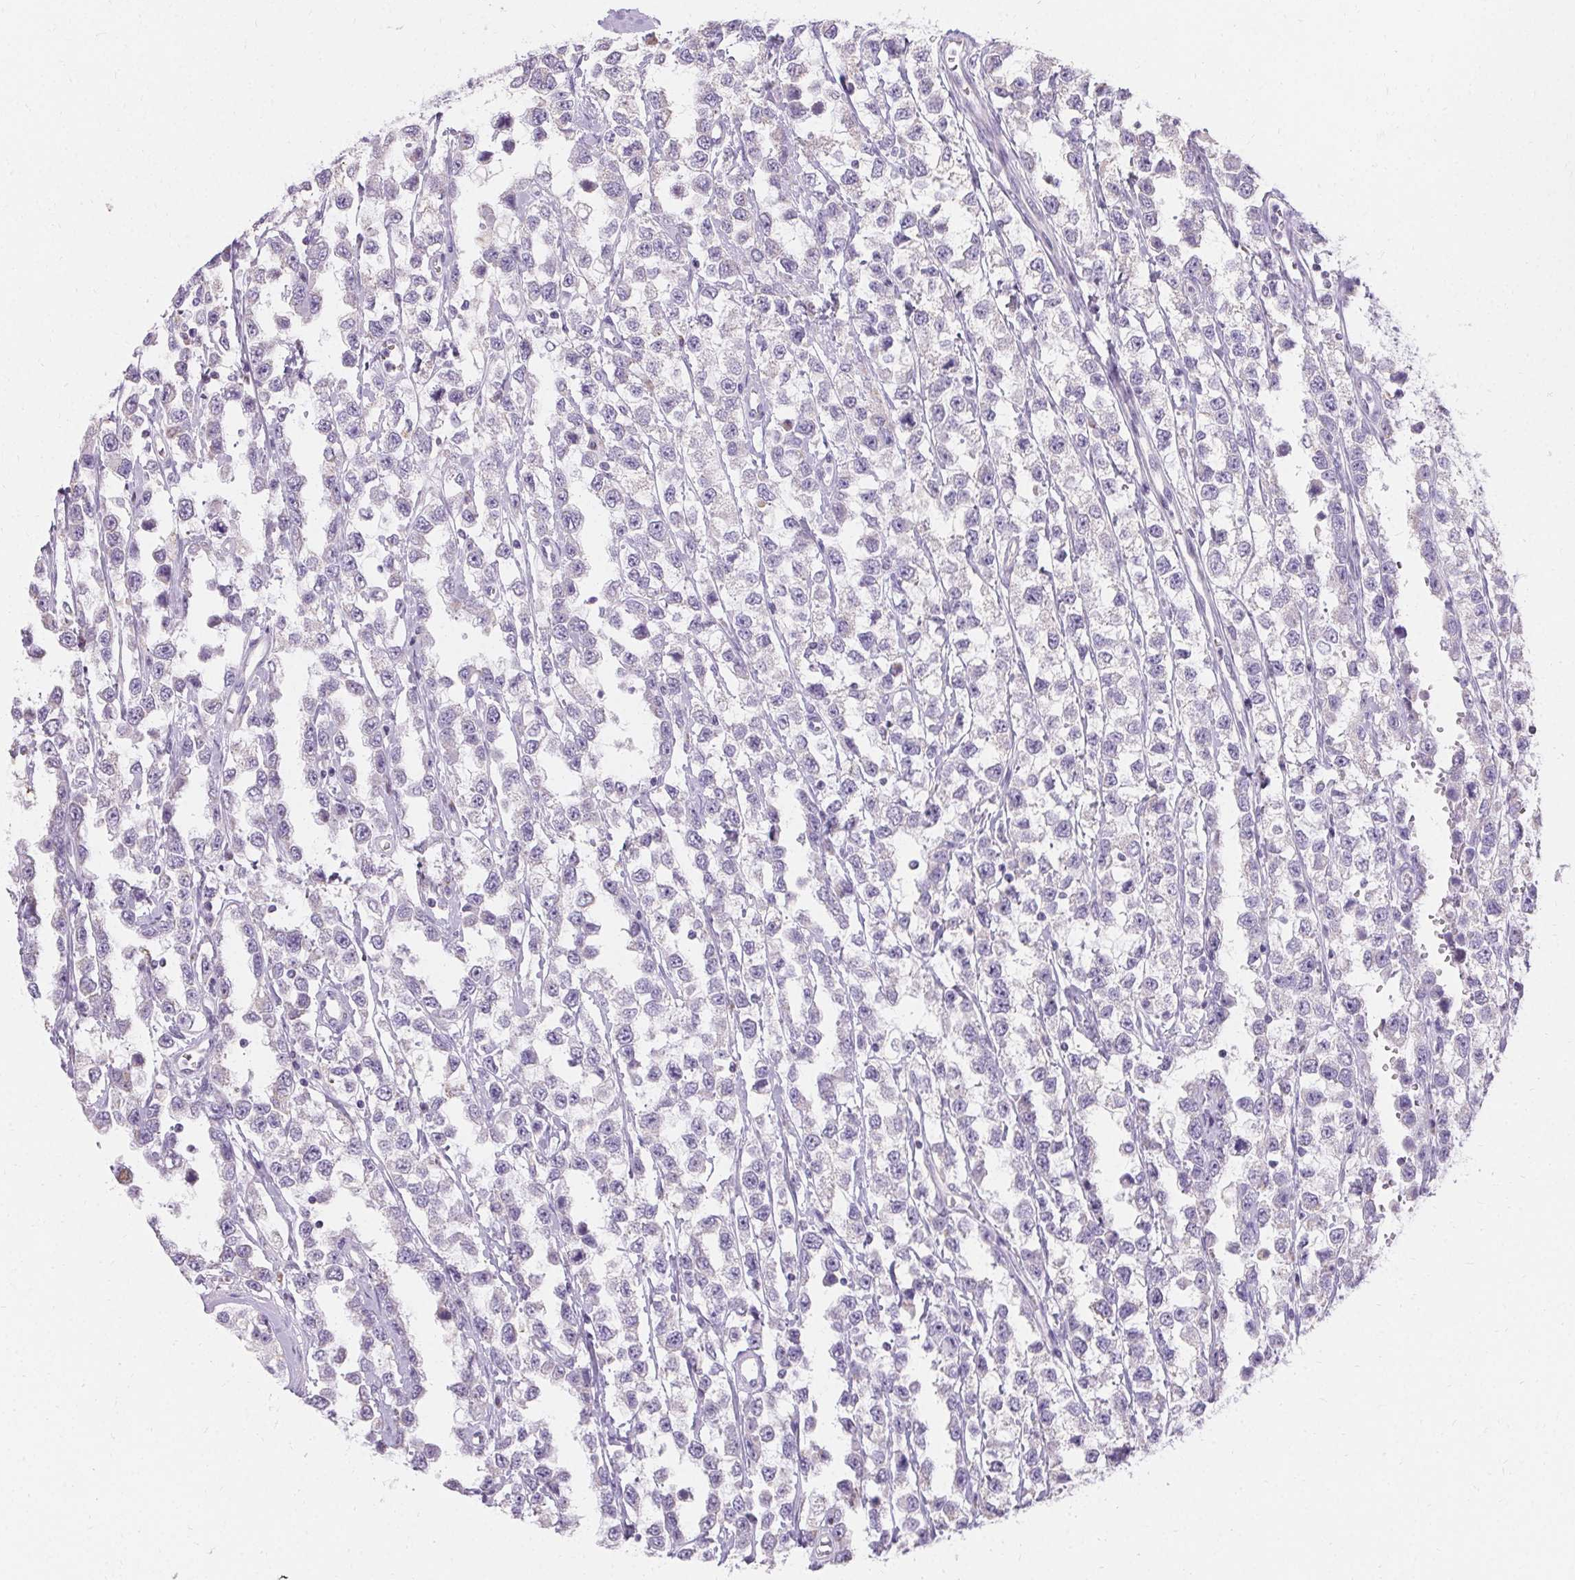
{"staining": {"intensity": "negative", "quantity": "none", "location": "none"}, "tissue": "testis cancer", "cell_type": "Tumor cells", "image_type": "cancer", "snomed": [{"axis": "morphology", "description": "Seminoma, NOS"}, {"axis": "topography", "description": "Testis"}], "caption": "A photomicrograph of human testis cancer (seminoma) is negative for staining in tumor cells.", "gene": "ASGR2", "patient": {"sex": "male", "age": 34}}